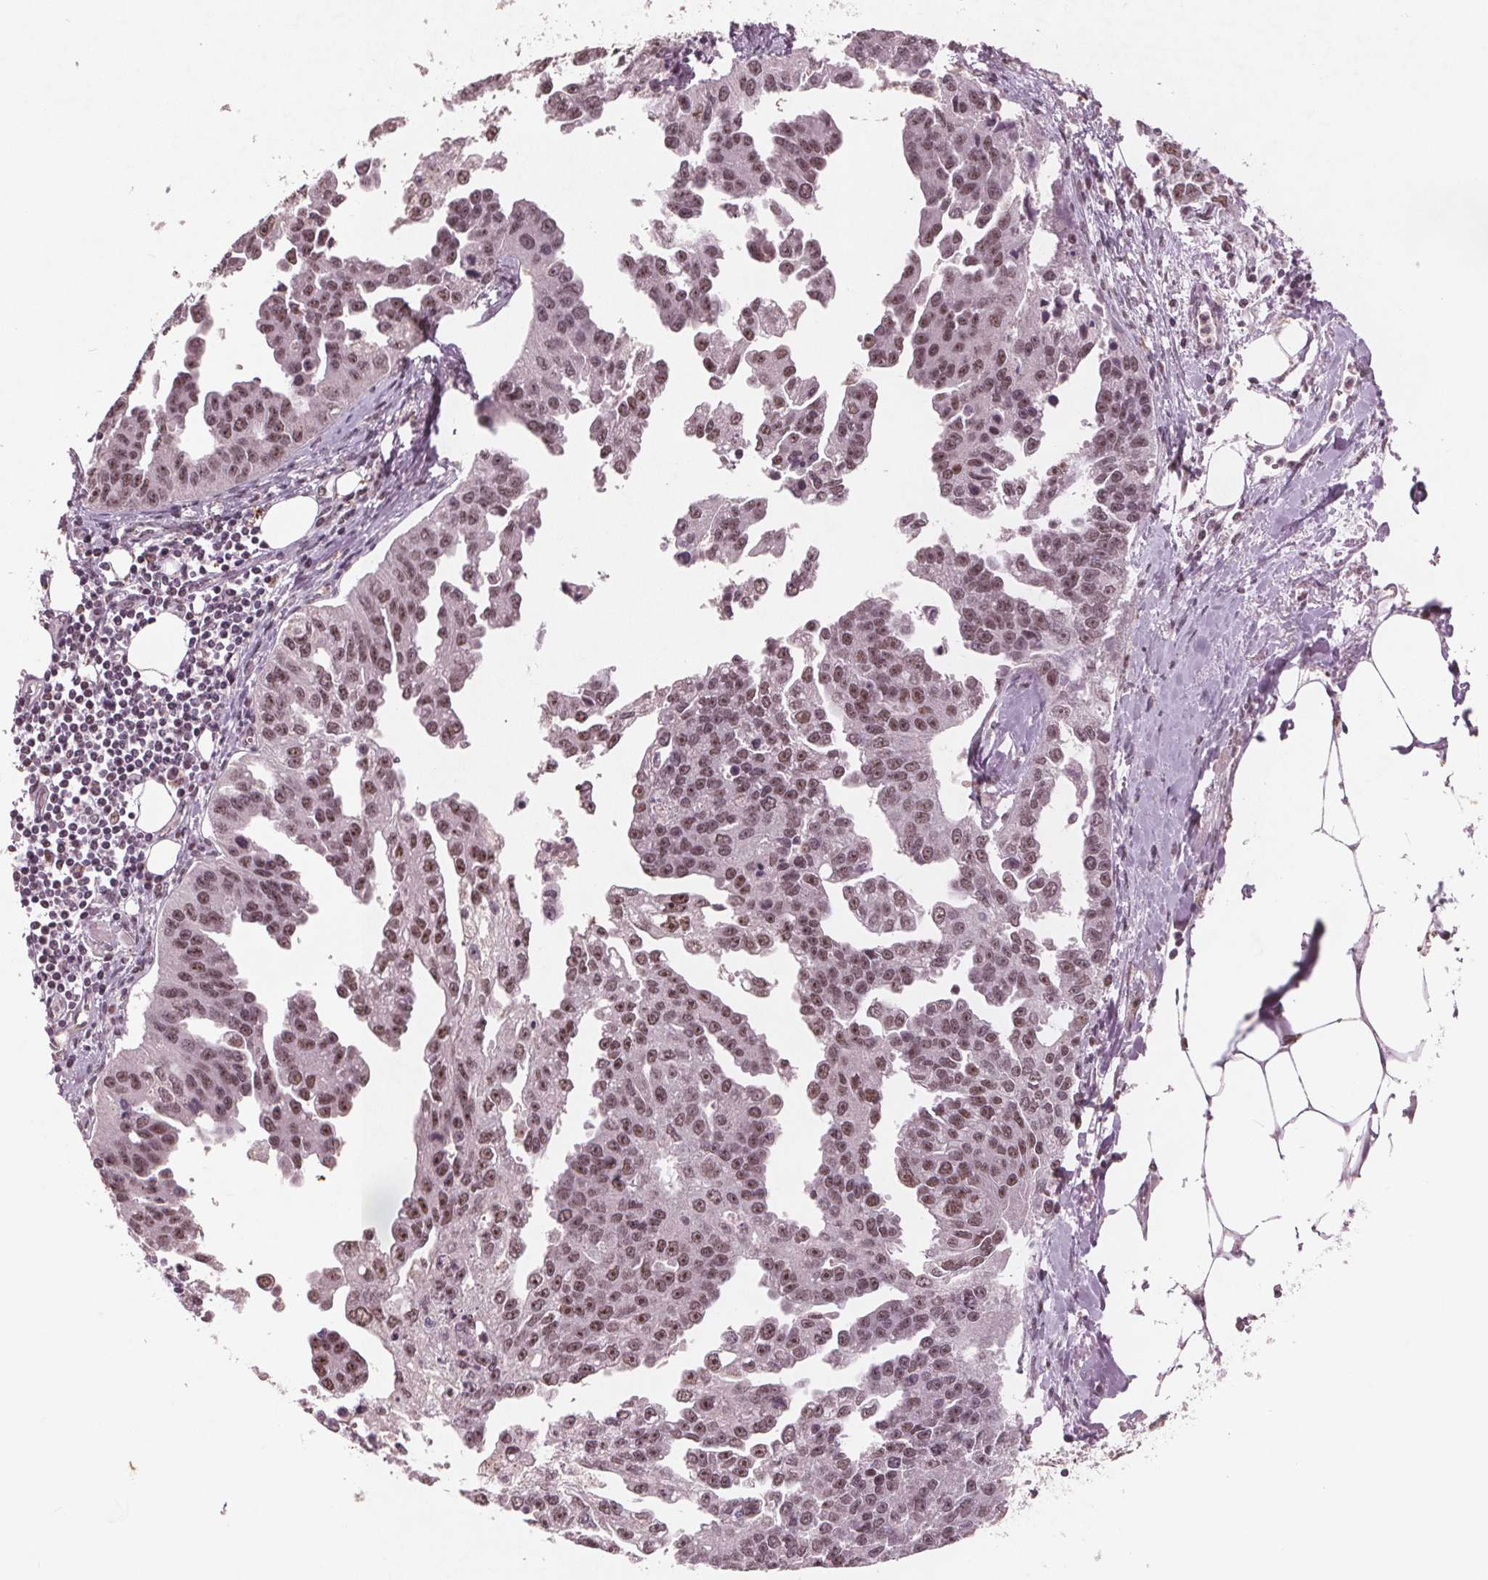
{"staining": {"intensity": "weak", "quantity": ">75%", "location": "nuclear"}, "tissue": "ovarian cancer", "cell_type": "Tumor cells", "image_type": "cancer", "snomed": [{"axis": "morphology", "description": "Cystadenocarcinoma, serous, NOS"}, {"axis": "topography", "description": "Ovary"}], "caption": "IHC histopathology image of ovarian cancer (serous cystadenocarcinoma) stained for a protein (brown), which displays low levels of weak nuclear staining in approximately >75% of tumor cells.", "gene": "RPS6KA2", "patient": {"sex": "female", "age": 75}}